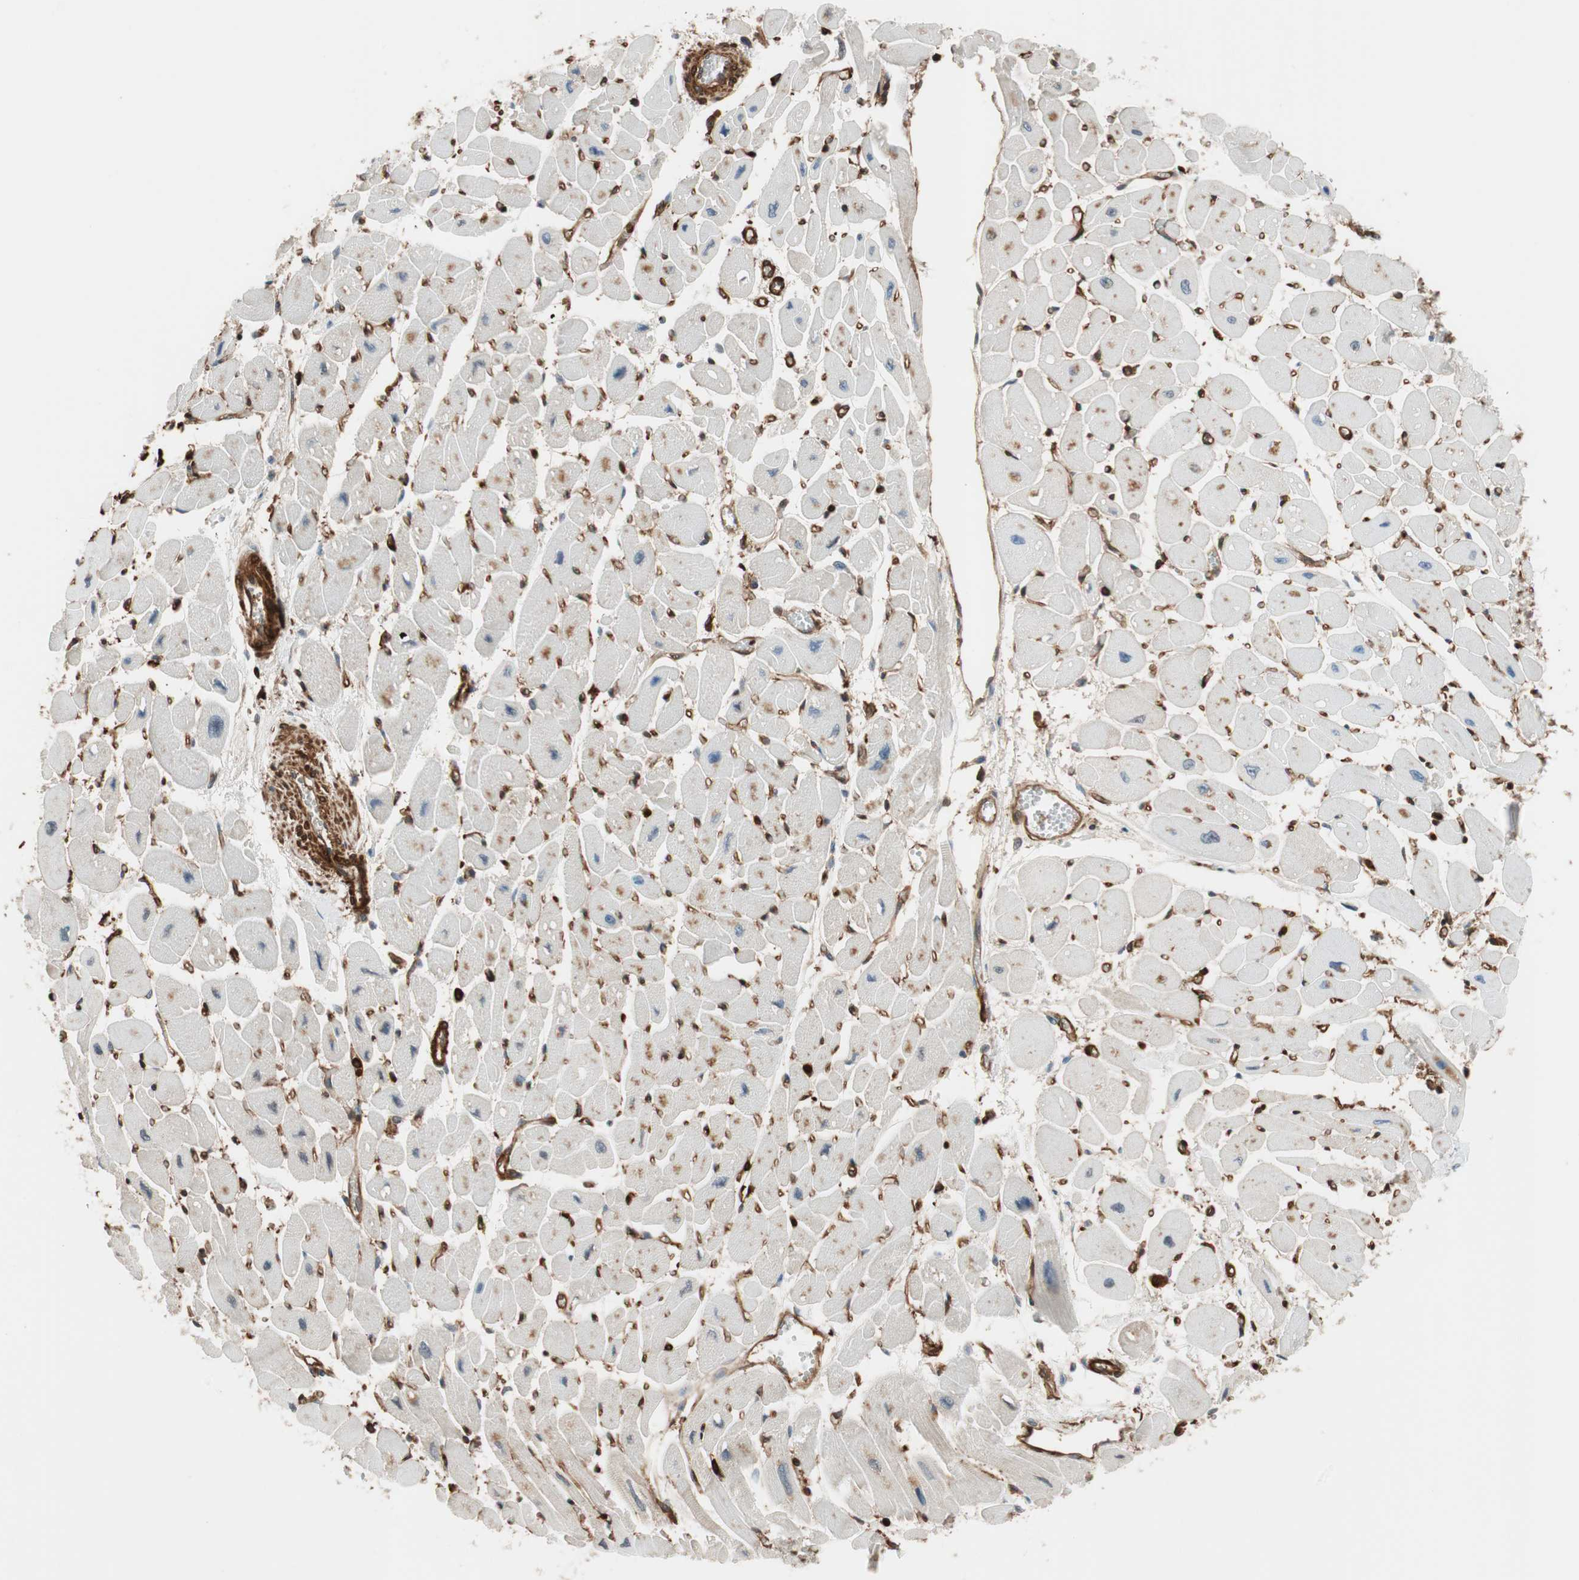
{"staining": {"intensity": "weak", "quantity": "<25%", "location": "cytoplasmic/membranous"}, "tissue": "heart muscle", "cell_type": "Cardiomyocytes", "image_type": "normal", "snomed": [{"axis": "morphology", "description": "Normal tissue, NOS"}, {"axis": "topography", "description": "Heart"}], "caption": "Immunohistochemical staining of benign heart muscle displays no significant expression in cardiomyocytes. Nuclei are stained in blue.", "gene": "VASP", "patient": {"sex": "female", "age": 54}}